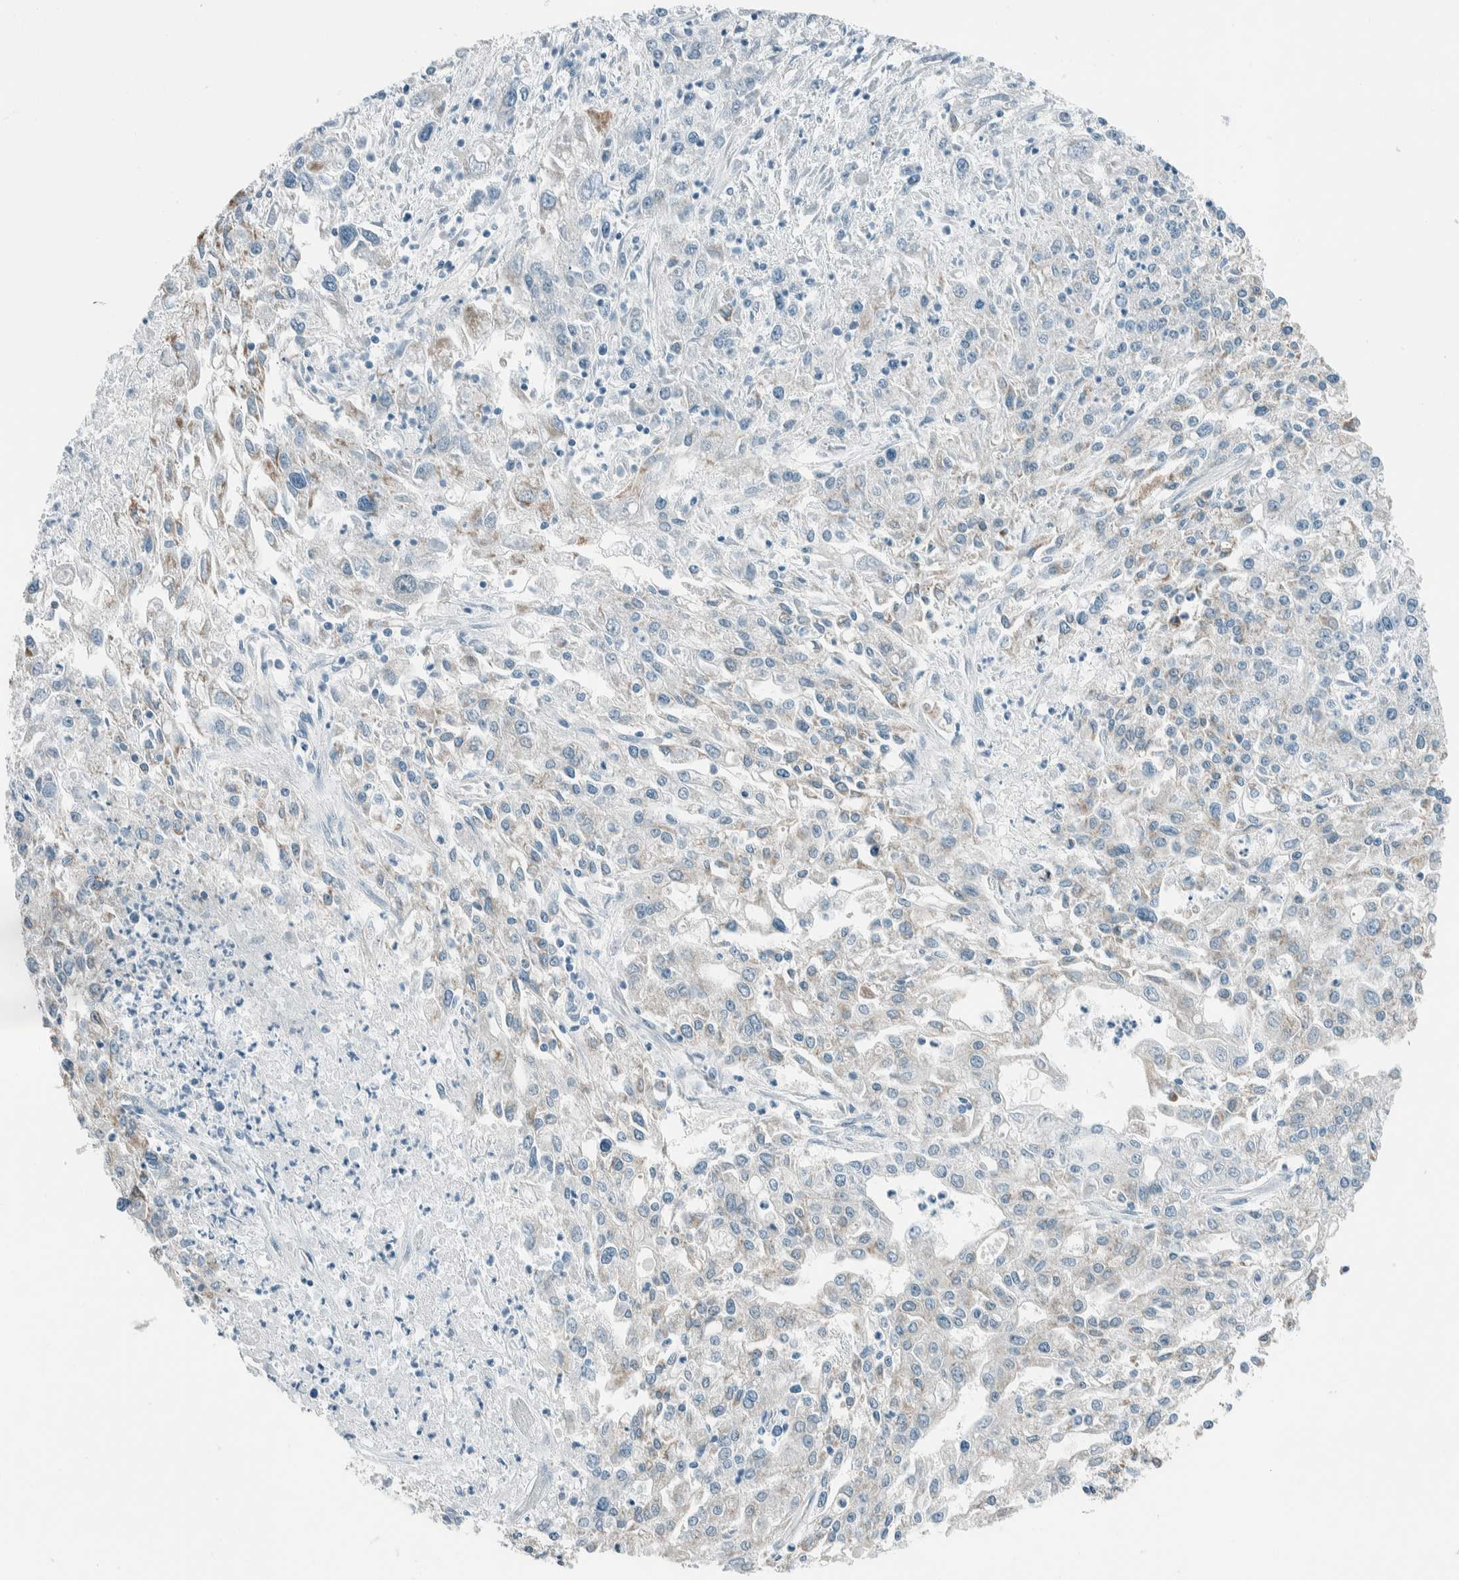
{"staining": {"intensity": "negative", "quantity": "none", "location": "none"}, "tissue": "endometrial cancer", "cell_type": "Tumor cells", "image_type": "cancer", "snomed": [{"axis": "morphology", "description": "Adenocarcinoma, NOS"}, {"axis": "topography", "description": "Endometrium"}], "caption": "Endometrial cancer was stained to show a protein in brown. There is no significant staining in tumor cells. (Stains: DAB IHC with hematoxylin counter stain, Microscopy: brightfield microscopy at high magnification).", "gene": "ALDH7A1", "patient": {"sex": "female", "age": 49}}